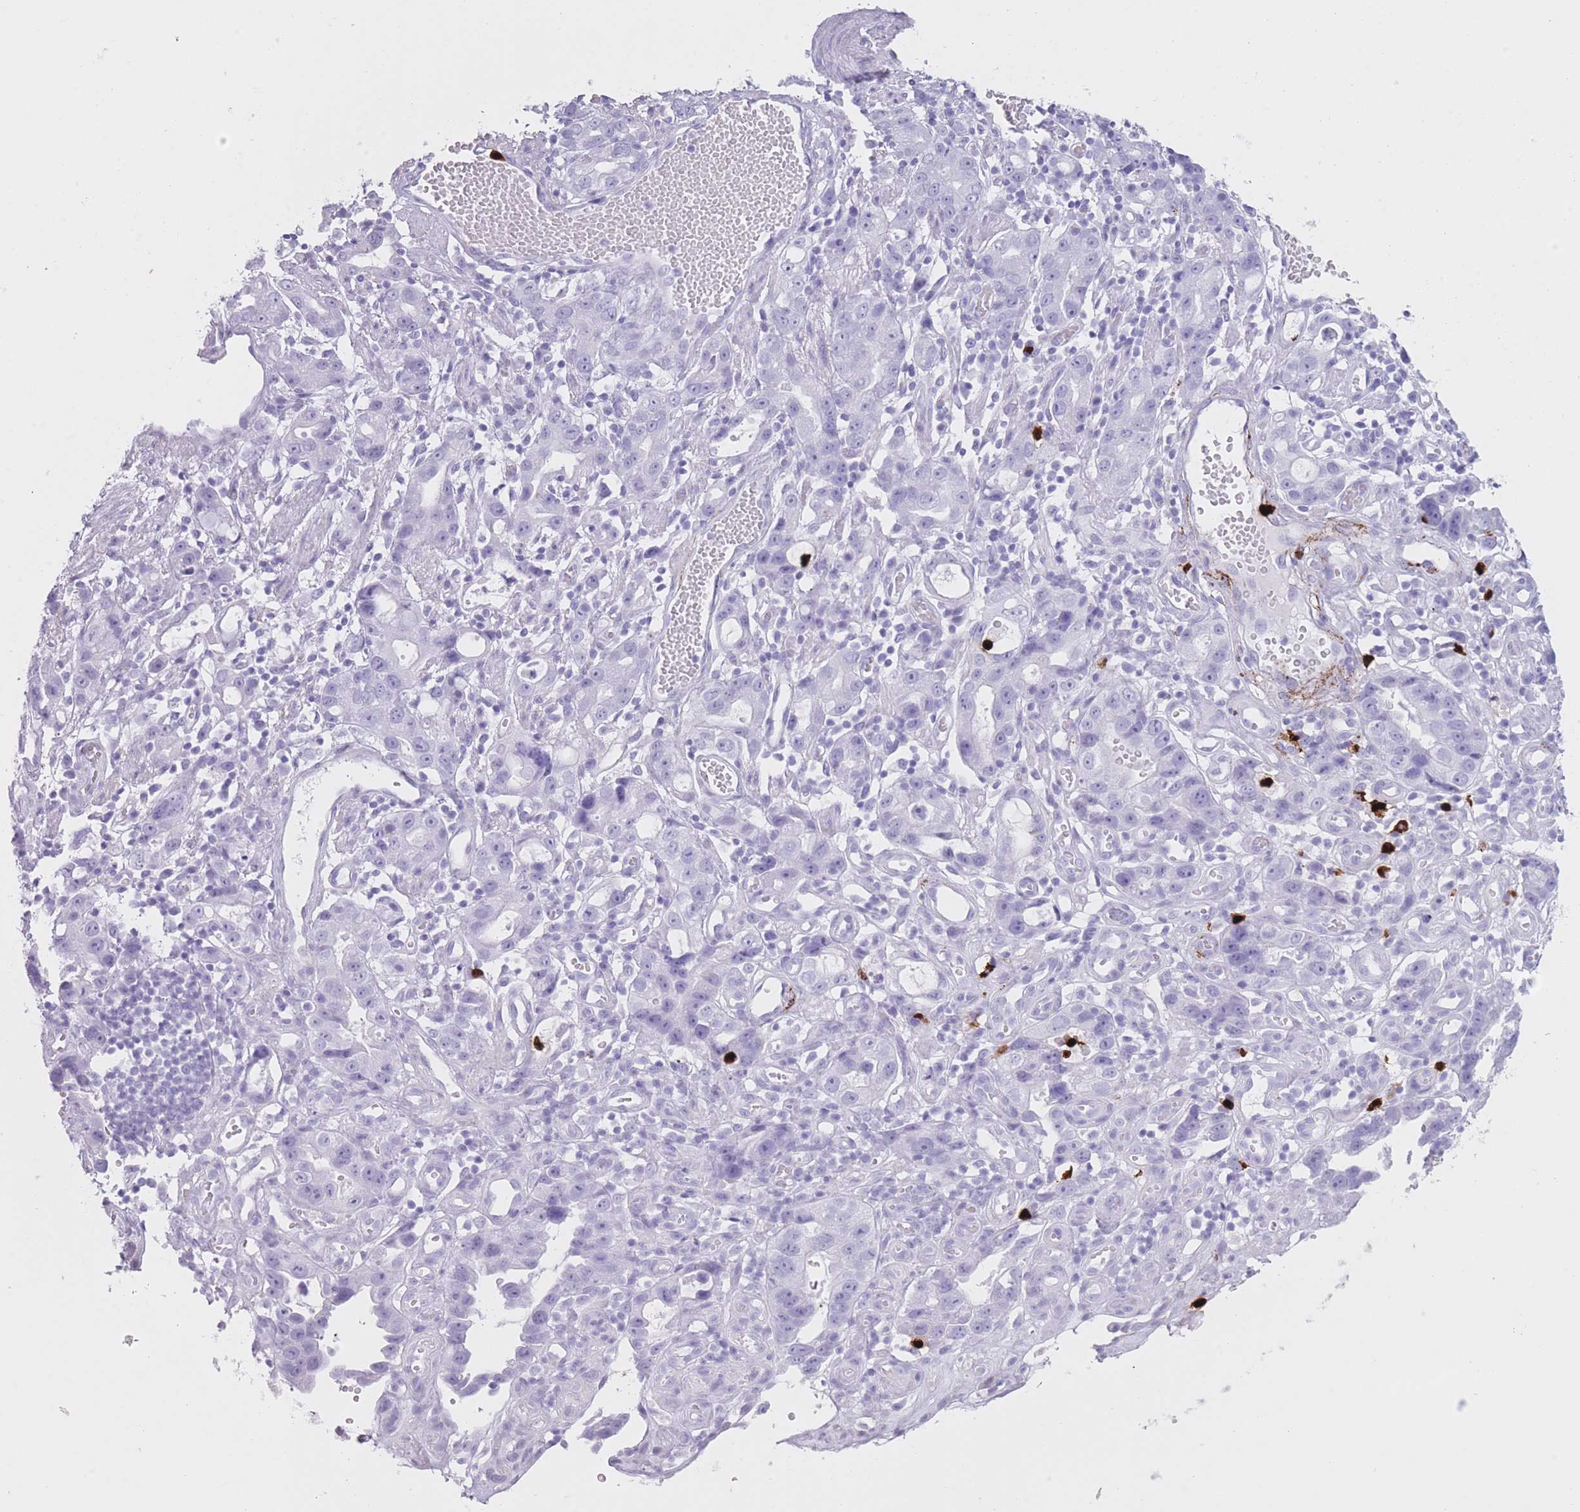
{"staining": {"intensity": "negative", "quantity": "none", "location": "none"}, "tissue": "stomach cancer", "cell_type": "Tumor cells", "image_type": "cancer", "snomed": [{"axis": "morphology", "description": "Adenocarcinoma, NOS"}, {"axis": "topography", "description": "Stomach"}], "caption": "Human stomach cancer stained for a protein using immunohistochemistry demonstrates no positivity in tumor cells.", "gene": "OR4F21", "patient": {"sex": "male", "age": 55}}